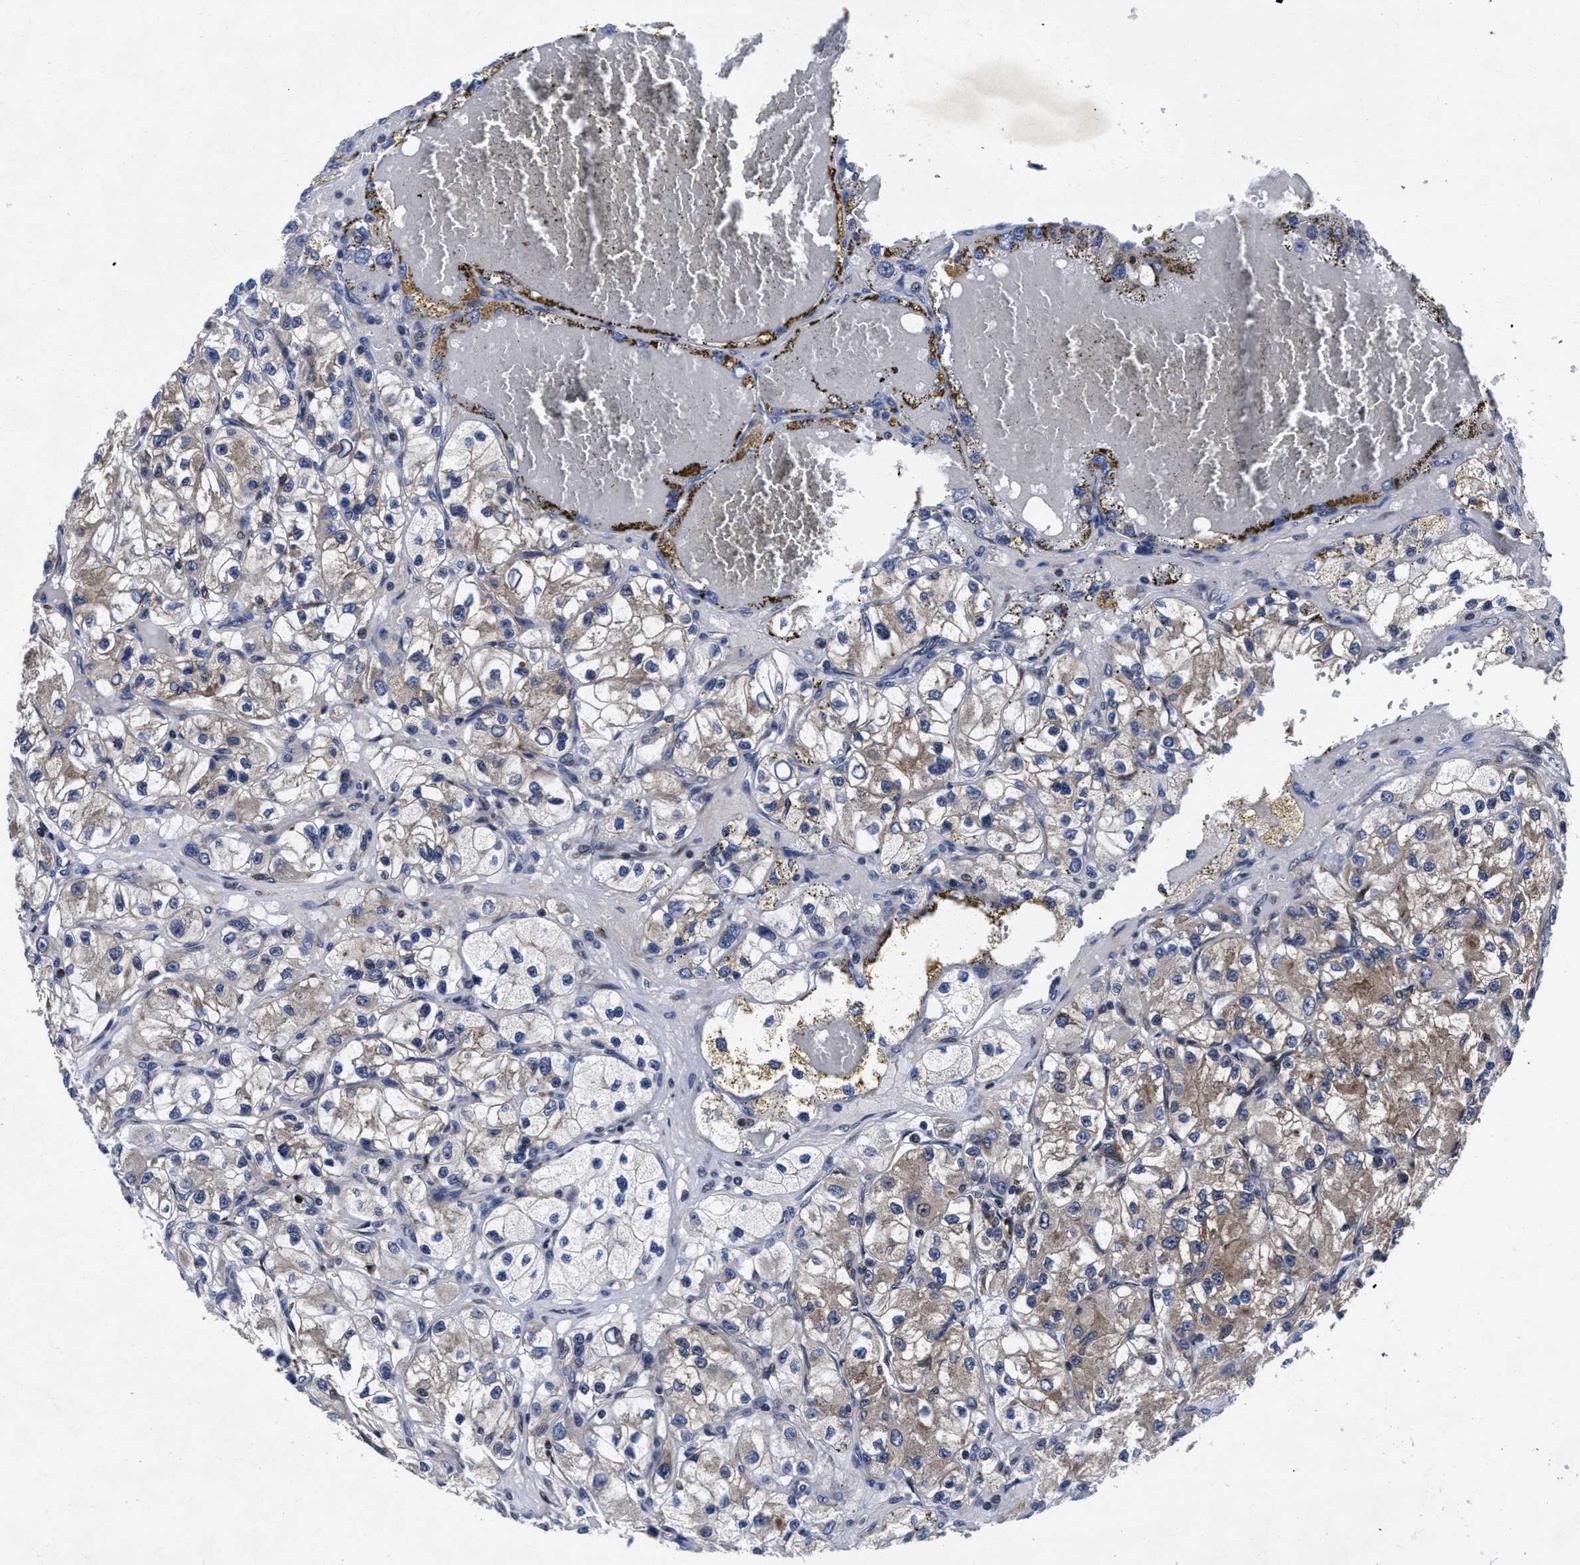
{"staining": {"intensity": "weak", "quantity": "25%-75%", "location": "cytoplasmic/membranous"}, "tissue": "renal cancer", "cell_type": "Tumor cells", "image_type": "cancer", "snomed": [{"axis": "morphology", "description": "Adenocarcinoma, NOS"}, {"axis": "topography", "description": "Kidney"}], "caption": "Renal cancer (adenocarcinoma) tissue exhibits weak cytoplasmic/membranous staining in approximately 25%-75% of tumor cells", "gene": "MRPL50", "patient": {"sex": "female", "age": 57}}